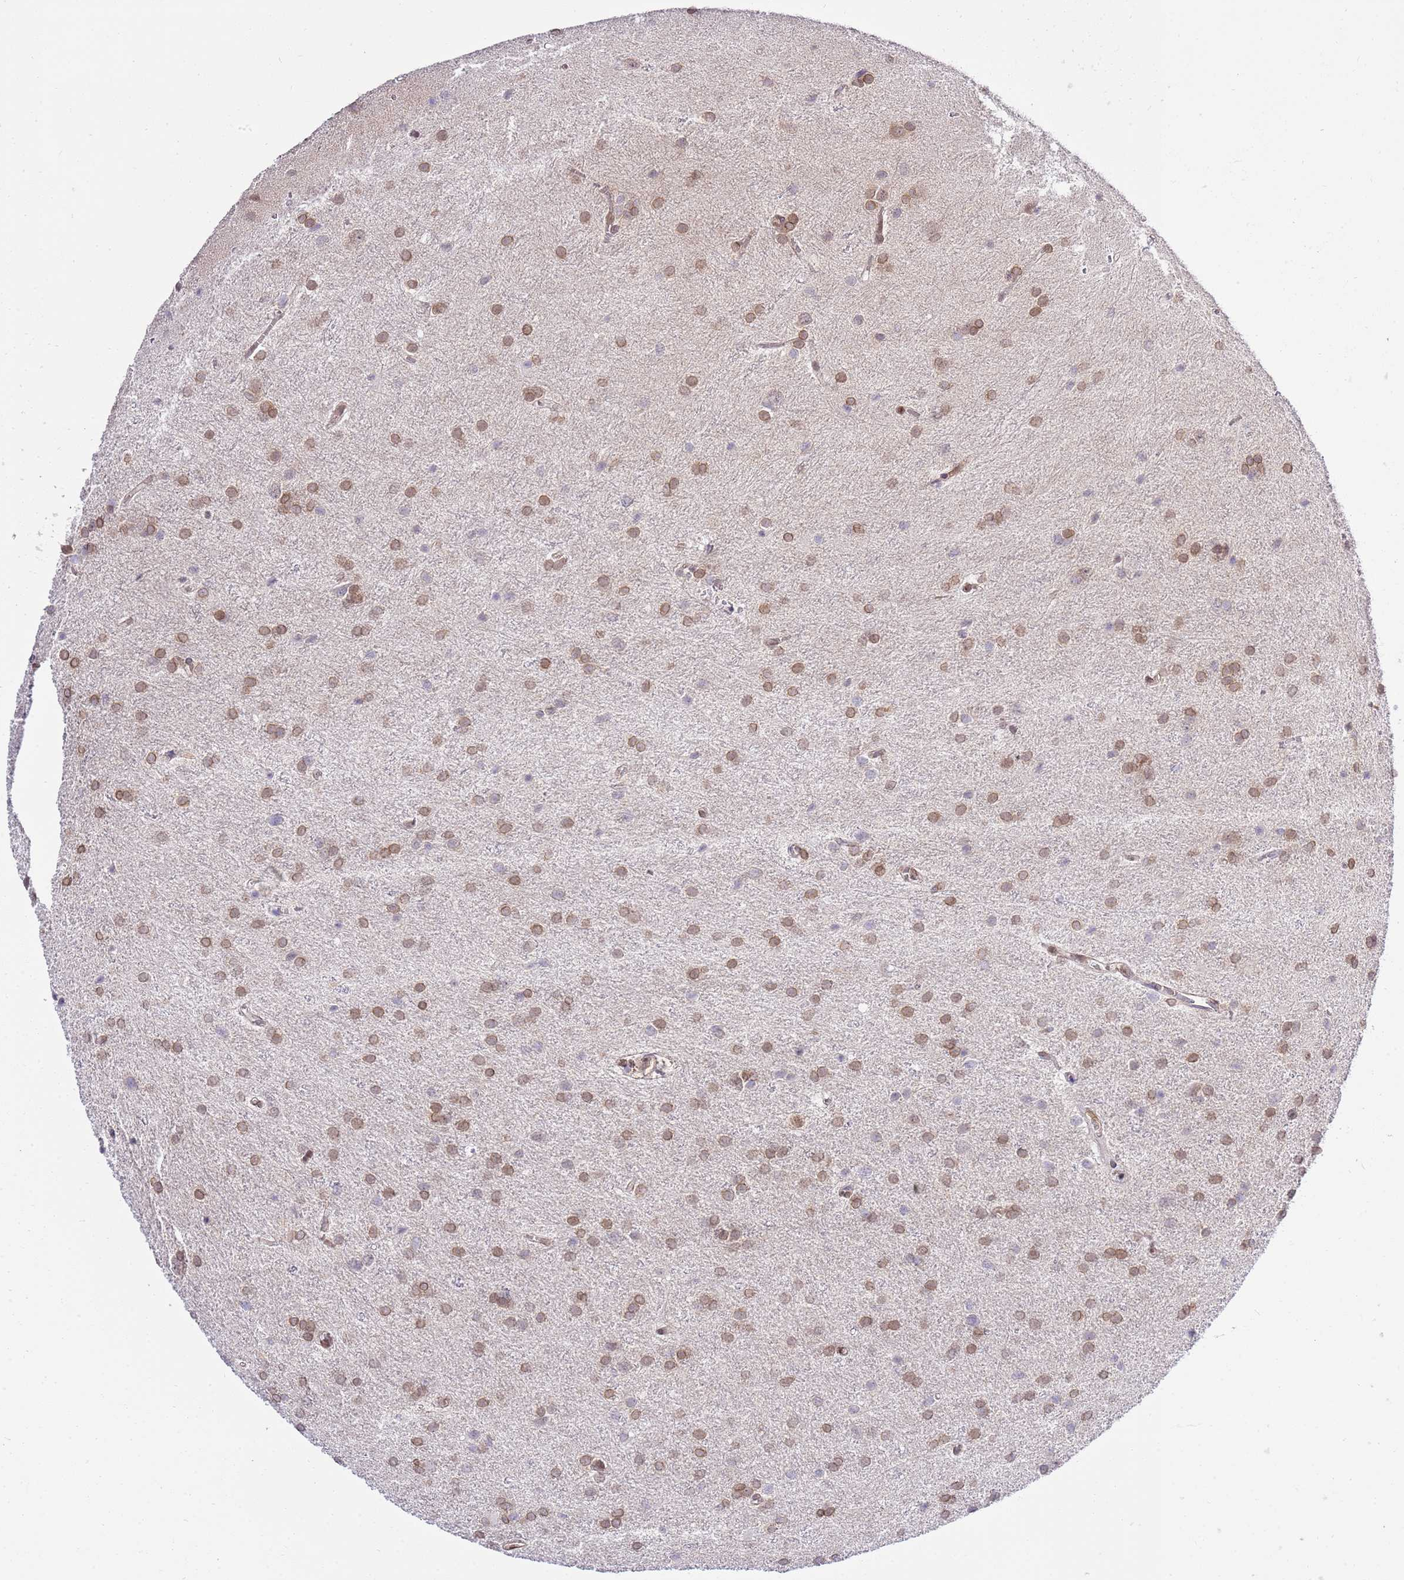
{"staining": {"intensity": "moderate", "quantity": ">75%", "location": "cytoplasmic/membranous,nuclear"}, "tissue": "glioma", "cell_type": "Tumor cells", "image_type": "cancer", "snomed": [{"axis": "morphology", "description": "Glioma, malignant, High grade"}, {"axis": "topography", "description": "Brain"}], "caption": "Approximately >75% of tumor cells in malignant glioma (high-grade) reveal moderate cytoplasmic/membranous and nuclear protein staining as visualized by brown immunohistochemical staining.", "gene": "TRIM37", "patient": {"sex": "female", "age": 50}}